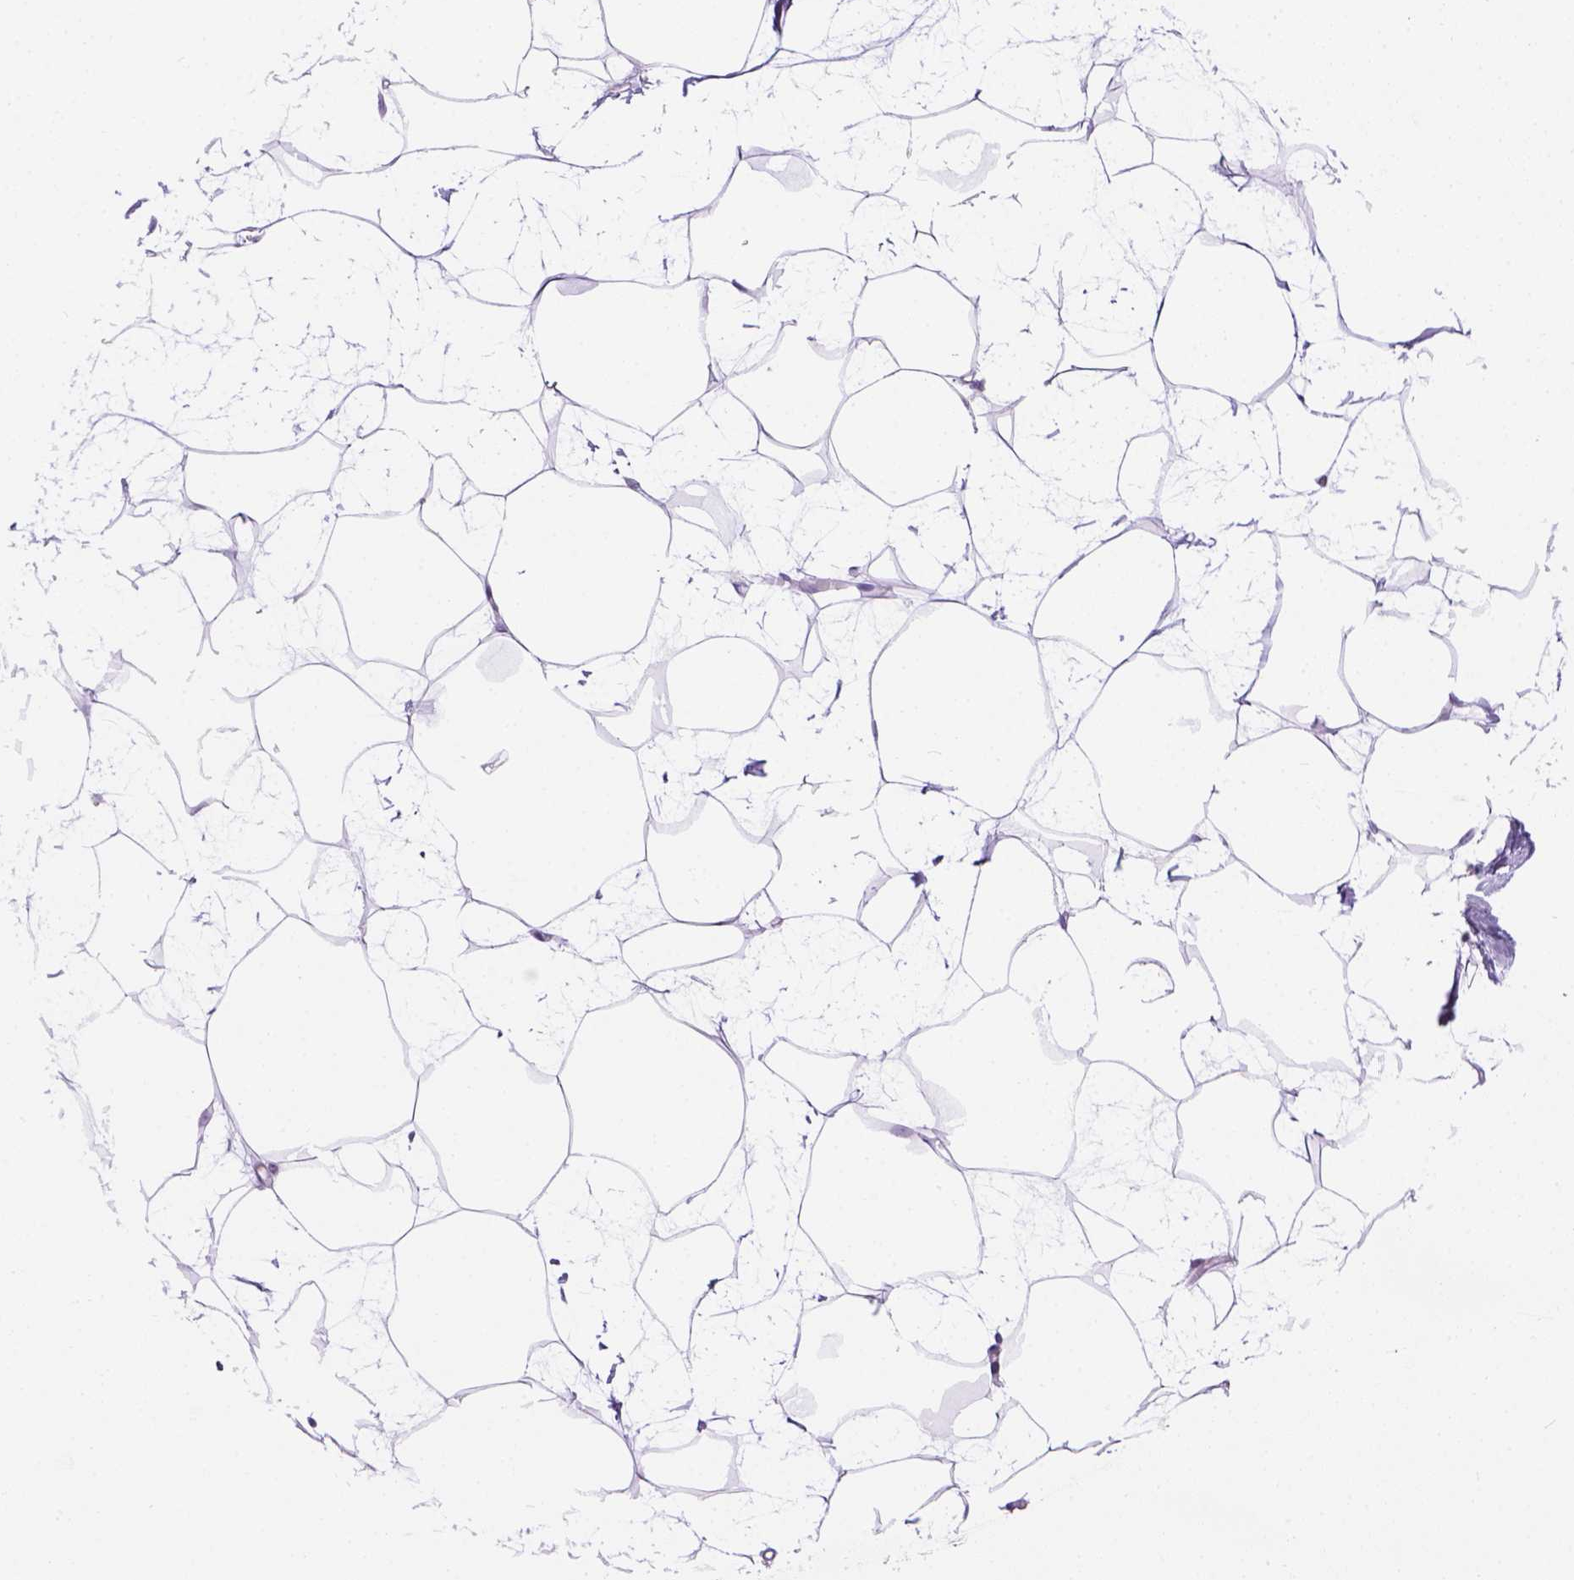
{"staining": {"intensity": "negative", "quantity": "none", "location": "none"}, "tissue": "breast", "cell_type": "Adipocytes", "image_type": "normal", "snomed": [{"axis": "morphology", "description": "Normal tissue, NOS"}, {"axis": "topography", "description": "Breast"}], "caption": "IHC histopathology image of normal breast stained for a protein (brown), which demonstrates no staining in adipocytes.", "gene": "TMEM38A", "patient": {"sex": "female", "age": 45}}